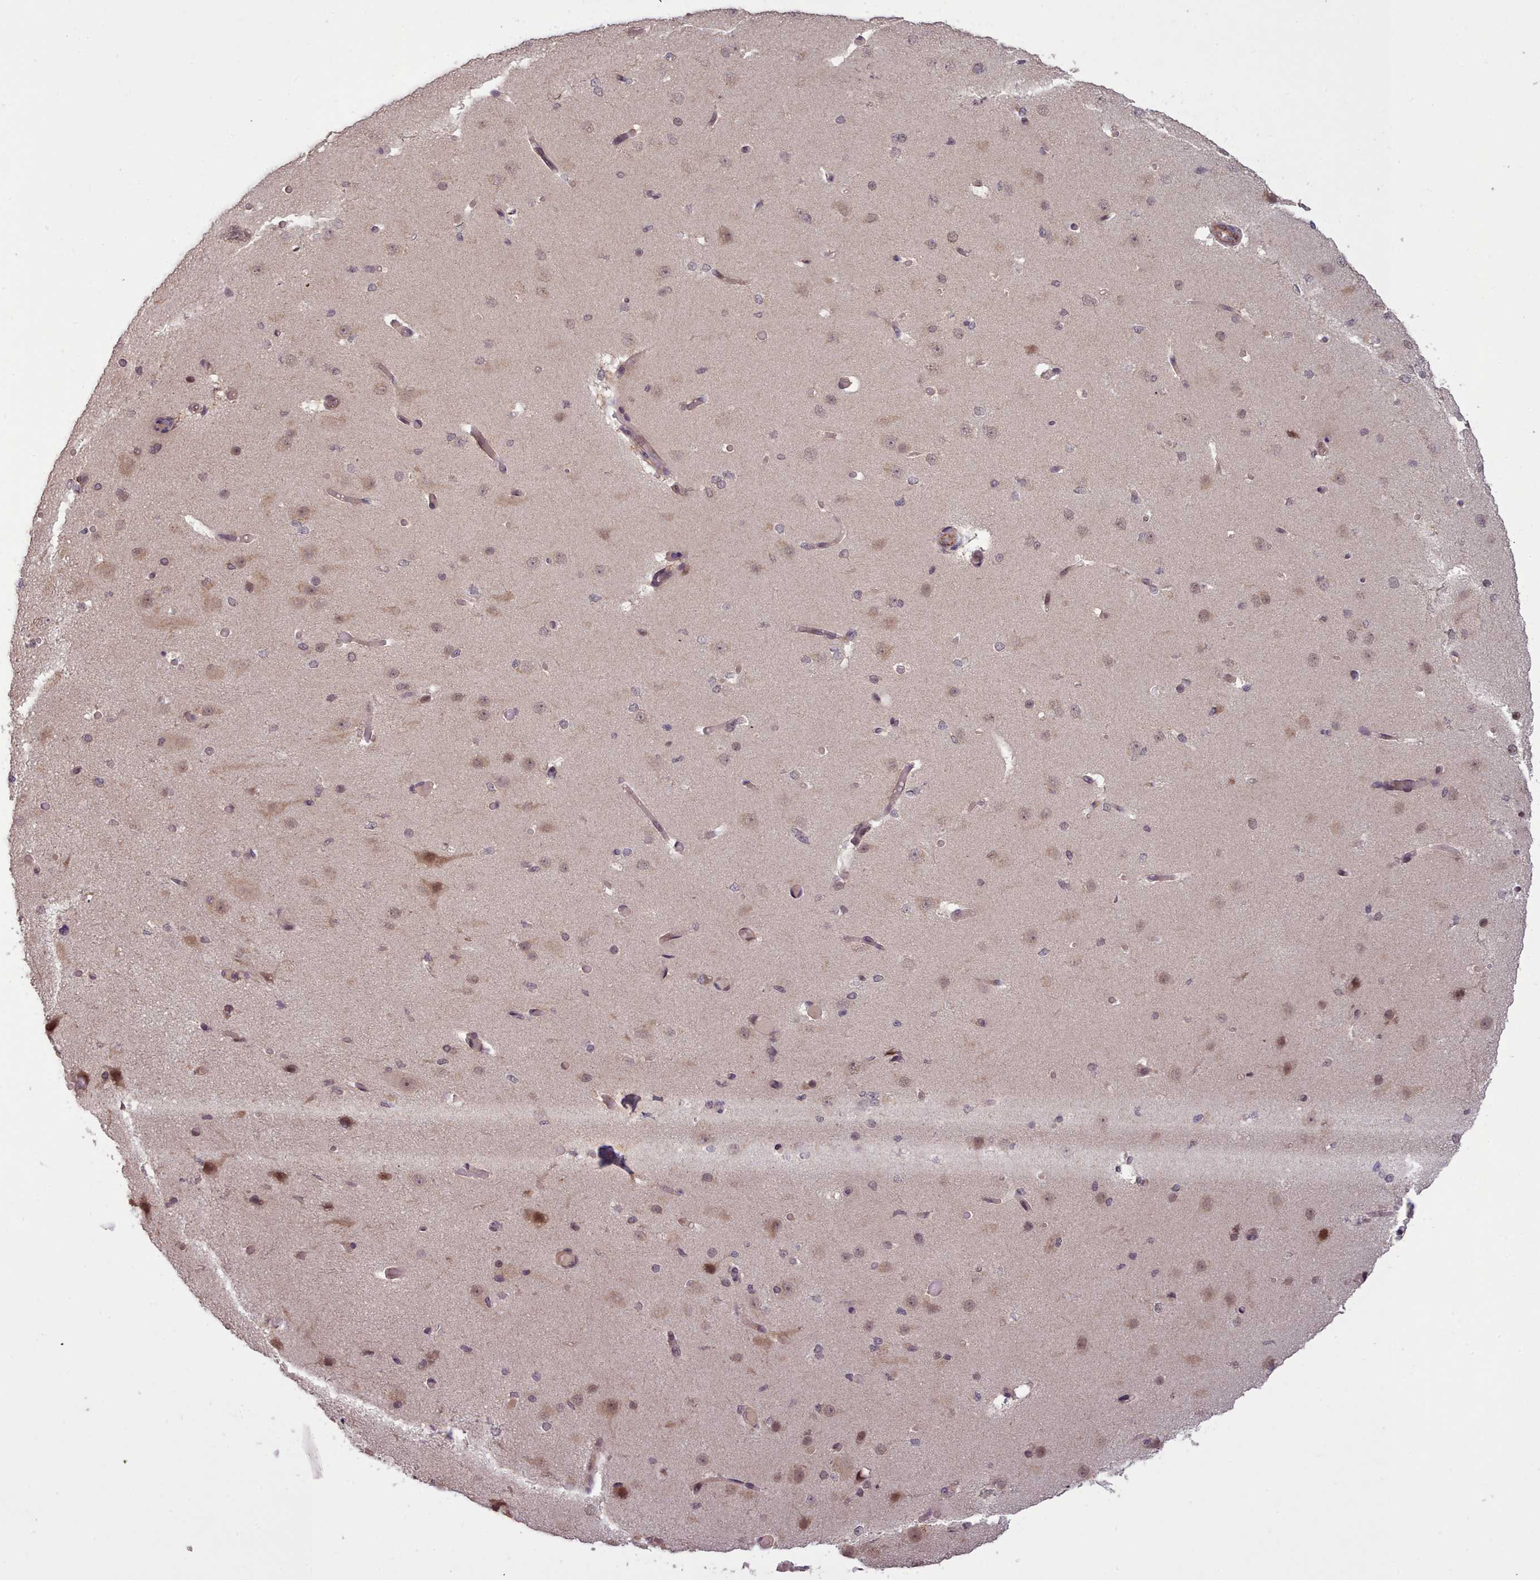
{"staining": {"intensity": "moderate", "quantity": "25%-75%", "location": "cytoplasmic/membranous"}, "tissue": "cerebral cortex", "cell_type": "Endothelial cells", "image_type": "normal", "snomed": [{"axis": "morphology", "description": "Normal tissue, NOS"}, {"axis": "morphology", "description": "Inflammation, NOS"}, {"axis": "topography", "description": "Cerebral cortex"}], "caption": "This image displays immunohistochemistry (IHC) staining of unremarkable cerebral cortex, with medium moderate cytoplasmic/membranous positivity in about 25%-75% of endothelial cells.", "gene": "CDC6", "patient": {"sex": "male", "age": 6}}